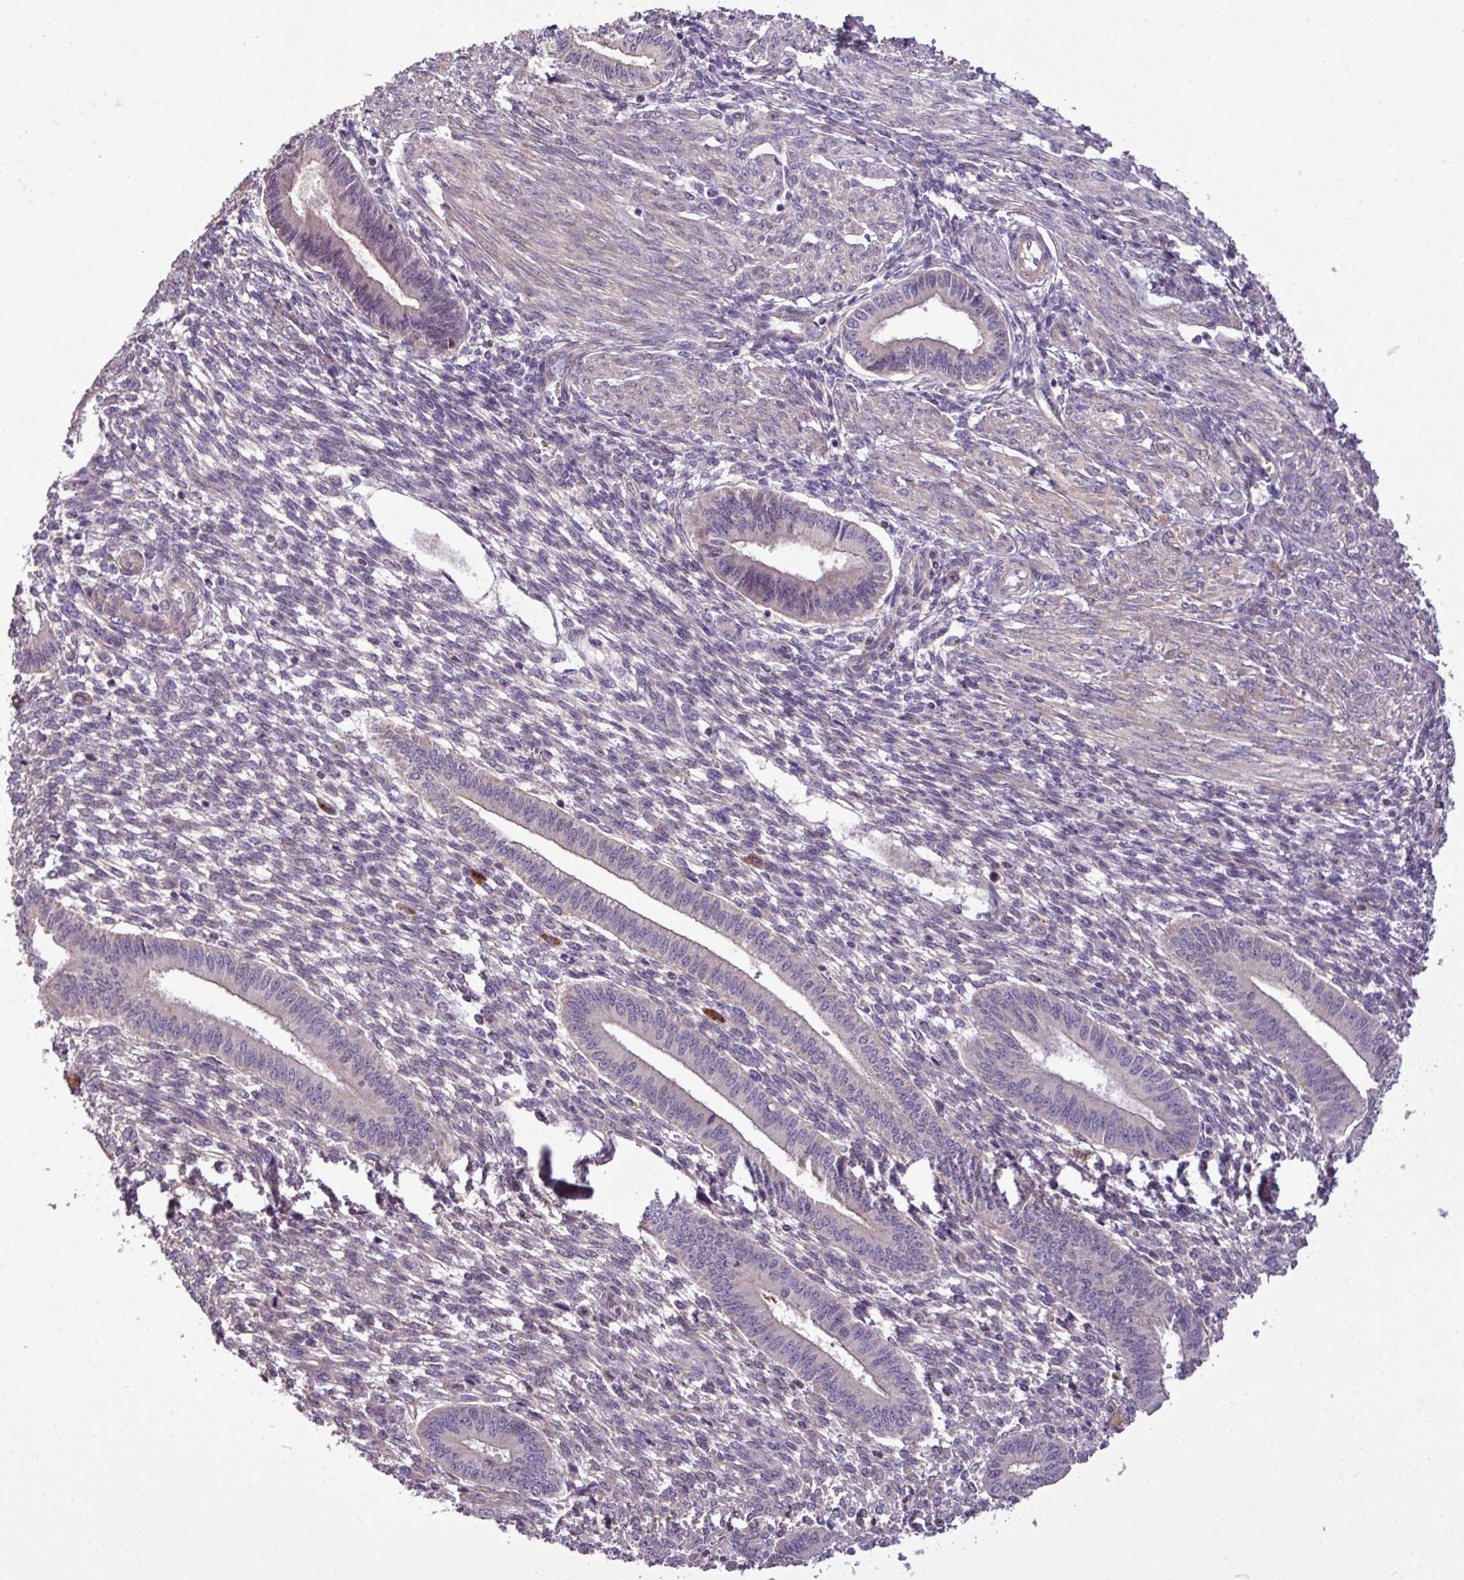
{"staining": {"intensity": "negative", "quantity": "none", "location": "none"}, "tissue": "endometrium", "cell_type": "Cells in endometrial stroma", "image_type": "normal", "snomed": [{"axis": "morphology", "description": "Normal tissue, NOS"}, {"axis": "topography", "description": "Endometrium"}], "caption": "The immunohistochemistry photomicrograph has no significant positivity in cells in endometrial stroma of endometrium. (DAB (3,3'-diaminobenzidine) IHC with hematoxylin counter stain).", "gene": "XIAP", "patient": {"sex": "female", "age": 36}}